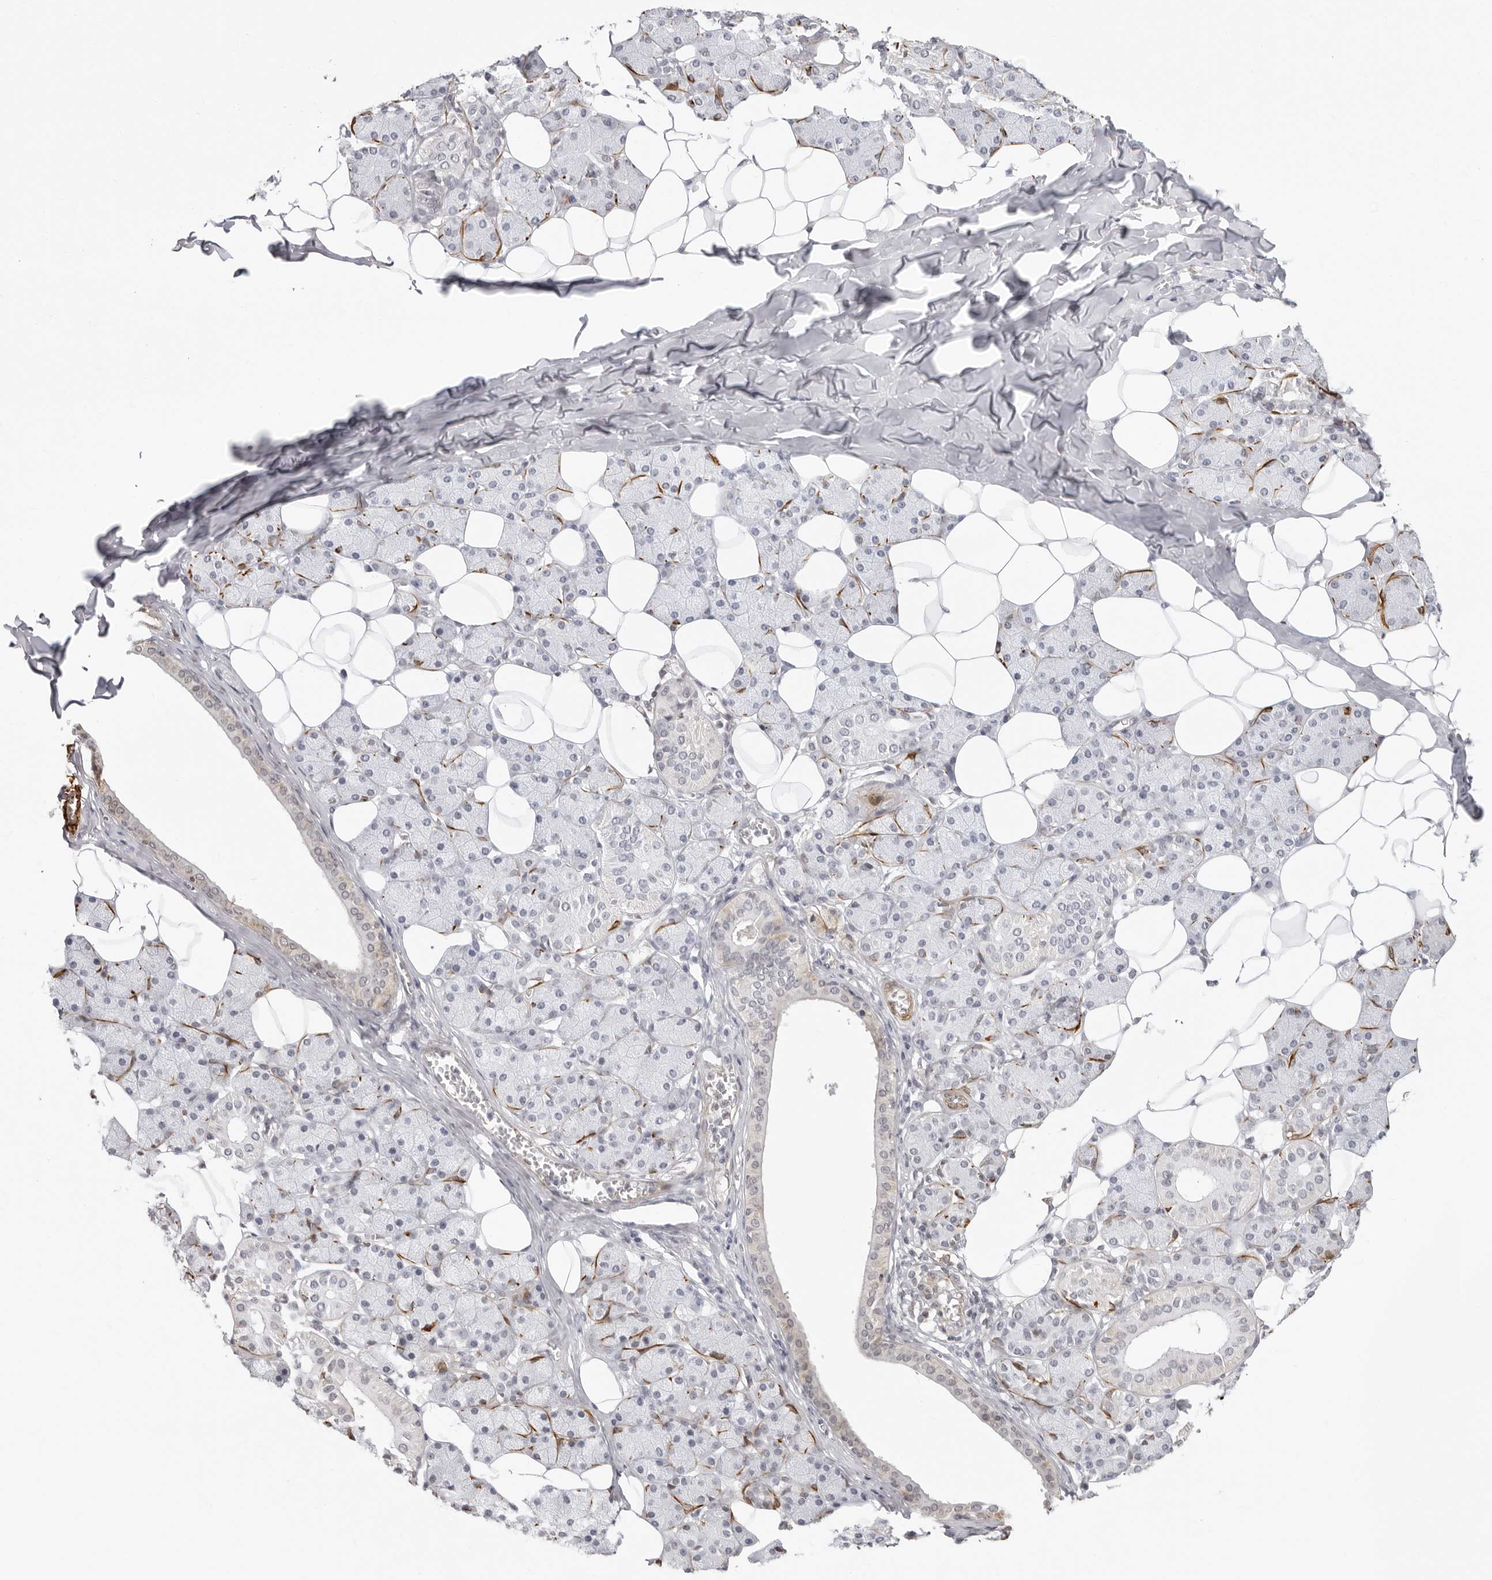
{"staining": {"intensity": "moderate", "quantity": "<25%", "location": "cytoplasmic/membranous"}, "tissue": "salivary gland", "cell_type": "Glandular cells", "image_type": "normal", "snomed": [{"axis": "morphology", "description": "Normal tissue, NOS"}, {"axis": "topography", "description": "Salivary gland"}], "caption": "Salivary gland stained with a brown dye reveals moderate cytoplasmic/membranous positive staining in approximately <25% of glandular cells.", "gene": "UNK", "patient": {"sex": "female", "age": 33}}